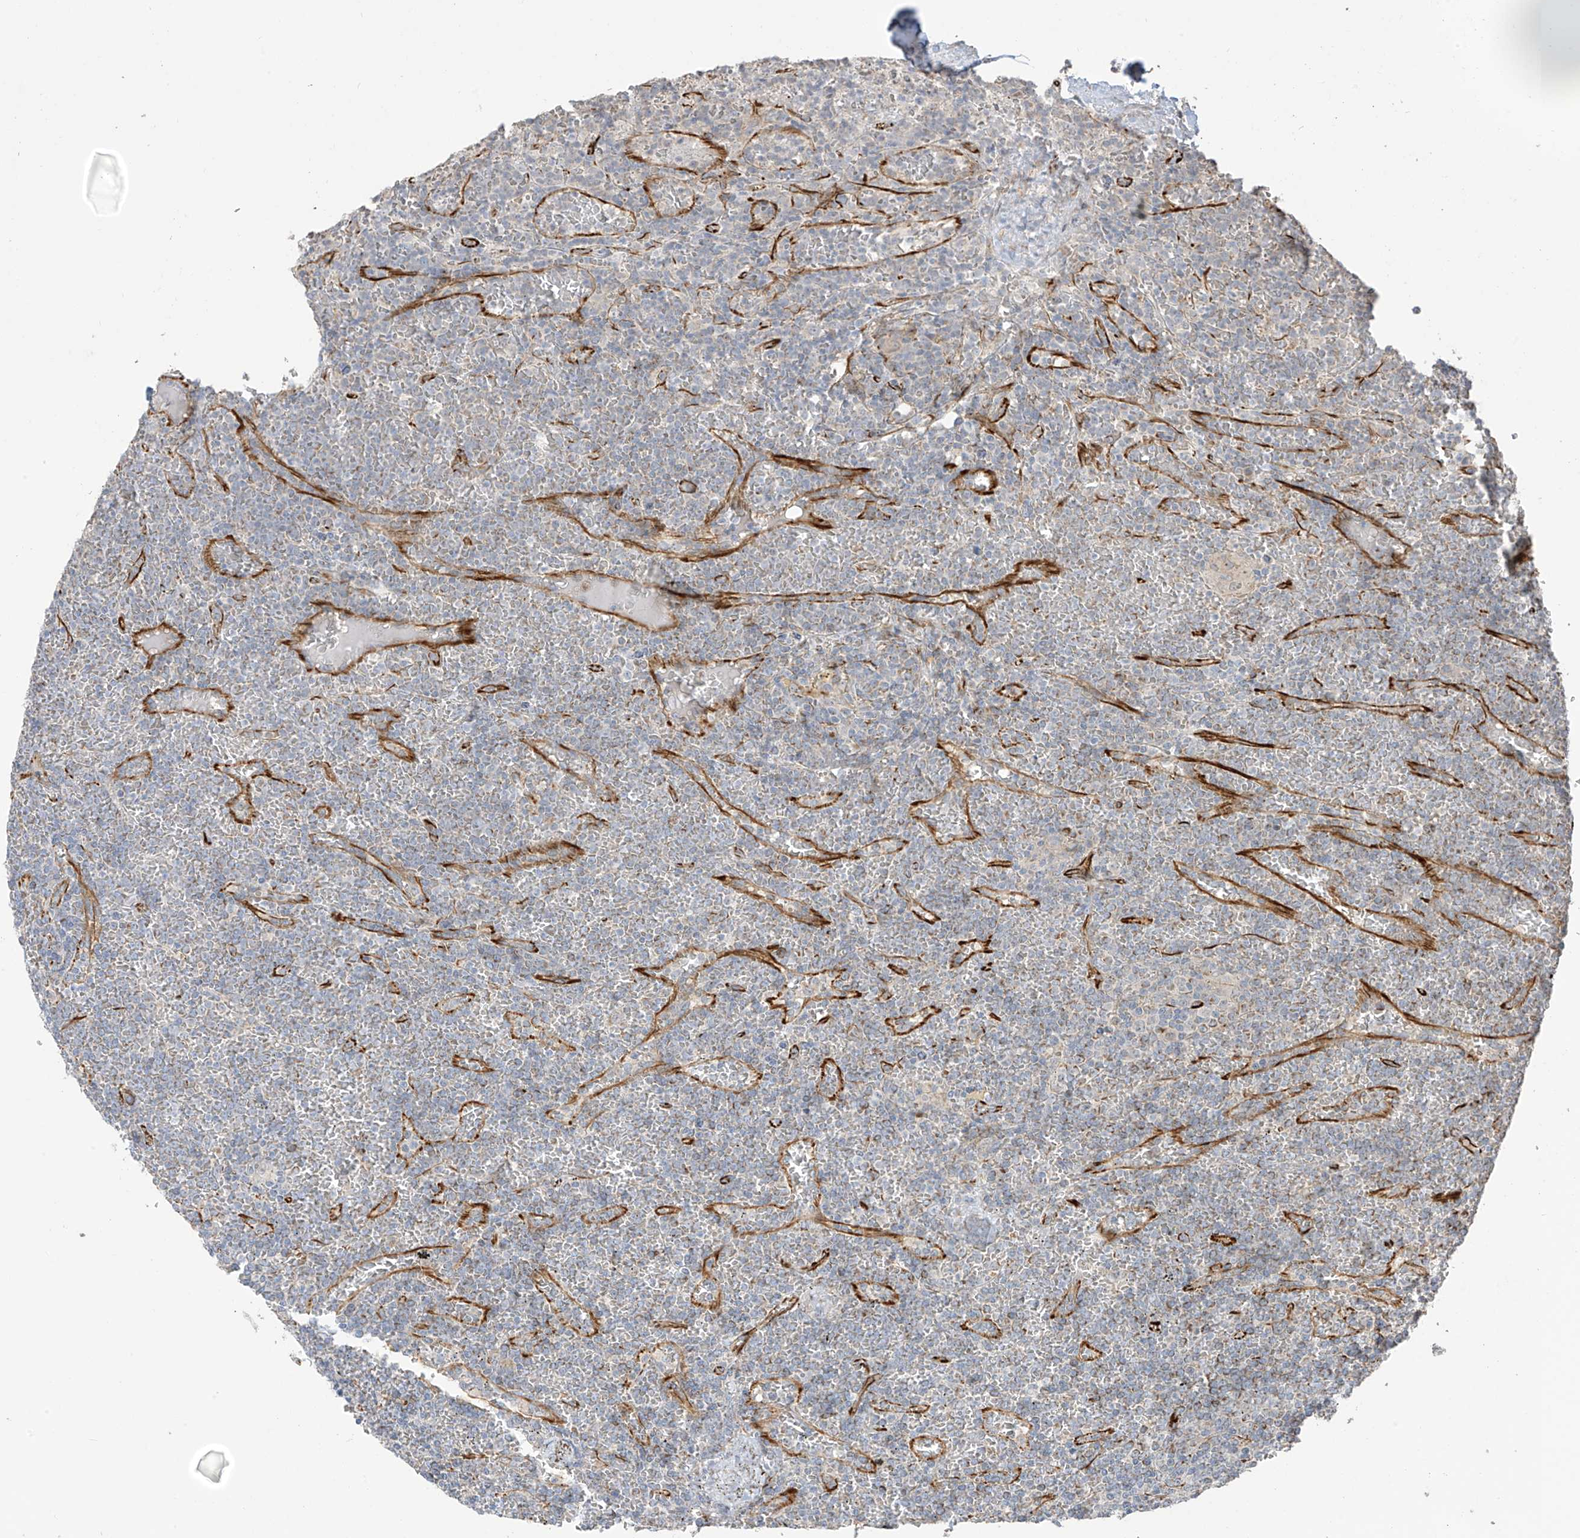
{"staining": {"intensity": "negative", "quantity": "none", "location": "none"}, "tissue": "lymphoma", "cell_type": "Tumor cells", "image_type": "cancer", "snomed": [{"axis": "morphology", "description": "Malignant lymphoma, non-Hodgkin's type, Low grade"}, {"axis": "topography", "description": "Spleen"}], "caption": "Micrograph shows no protein expression in tumor cells of lymphoma tissue.", "gene": "DCDC2", "patient": {"sex": "female", "age": 19}}